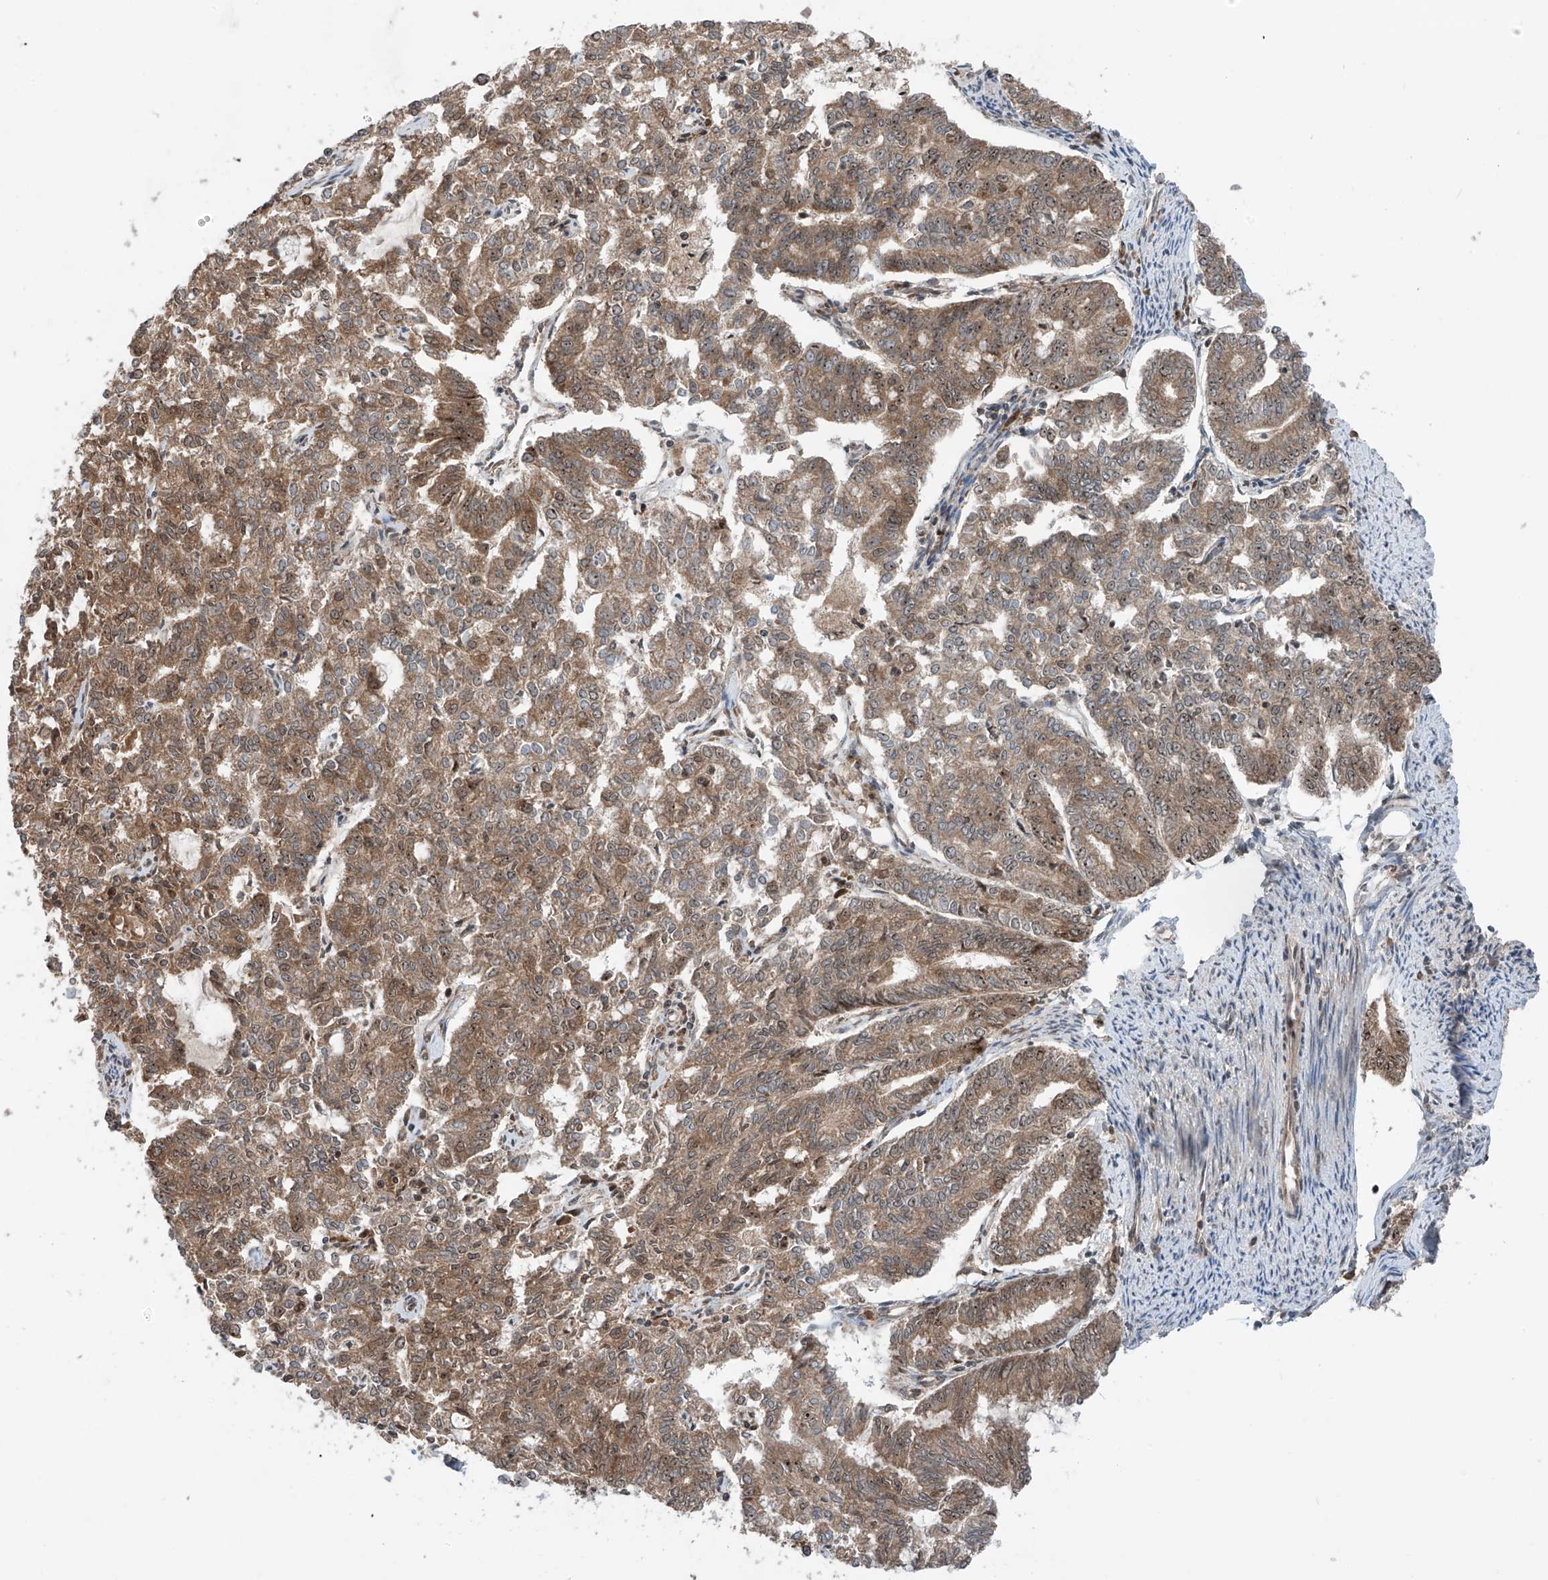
{"staining": {"intensity": "moderate", "quantity": ">75%", "location": "cytoplasmic/membranous,nuclear"}, "tissue": "endometrial cancer", "cell_type": "Tumor cells", "image_type": "cancer", "snomed": [{"axis": "morphology", "description": "Adenocarcinoma, NOS"}, {"axis": "topography", "description": "Endometrium"}], "caption": "Endometrial cancer stained with immunohistochemistry demonstrates moderate cytoplasmic/membranous and nuclear staining in about >75% of tumor cells. (IHC, brightfield microscopy, high magnification).", "gene": "C1orf131", "patient": {"sex": "female", "age": 79}}